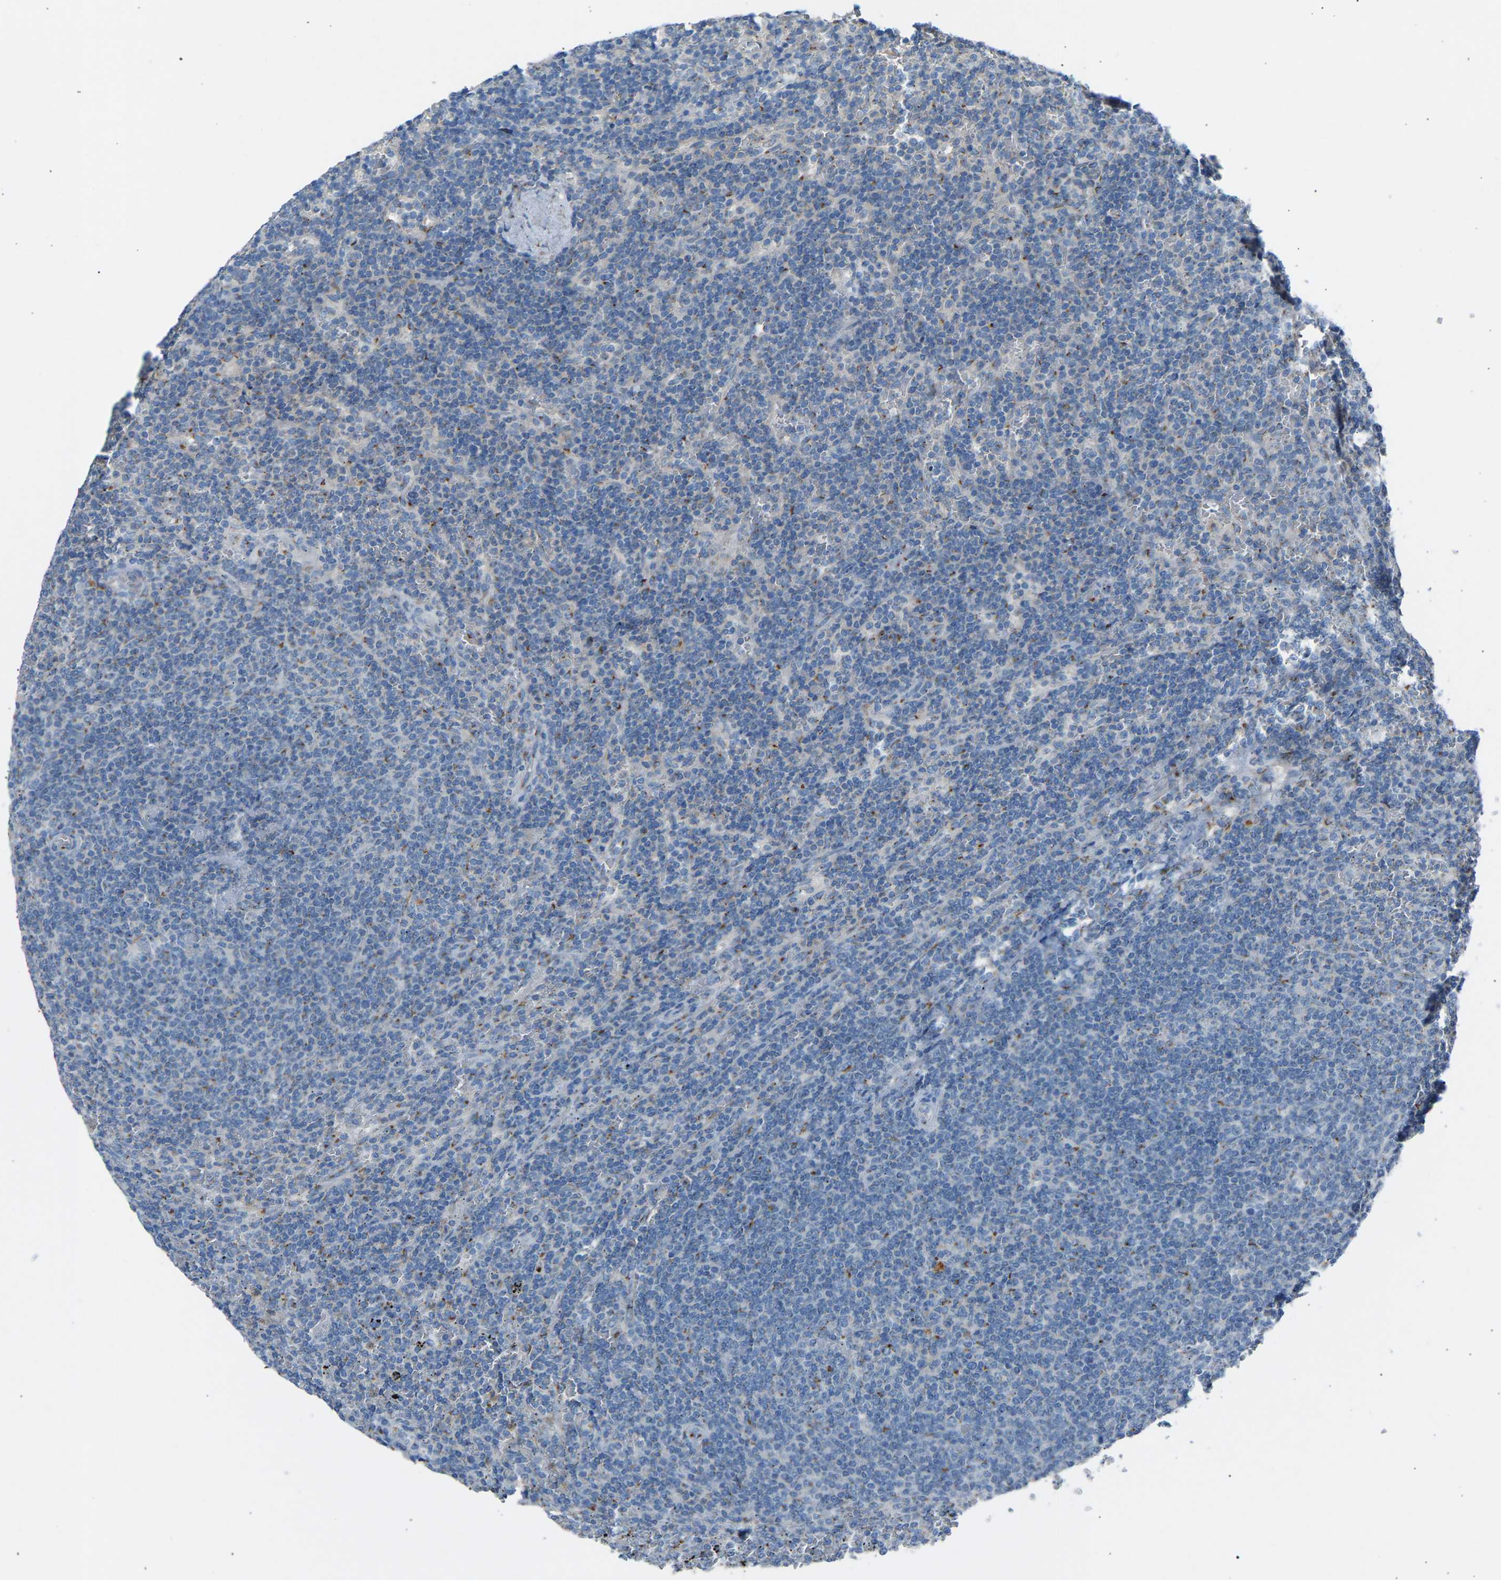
{"staining": {"intensity": "negative", "quantity": "none", "location": "none"}, "tissue": "lymphoma", "cell_type": "Tumor cells", "image_type": "cancer", "snomed": [{"axis": "morphology", "description": "Malignant lymphoma, non-Hodgkin's type, Low grade"}, {"axis": "topography", "description": "Spleen"}], "caption": "This image is of lymphoma stained with IHC to label a protein in brown with the nuclei are counter-stained blue. There is no staining in tumor cells.", "gene": "CYREN", "patient": {"sex": "female", "age": 50}}